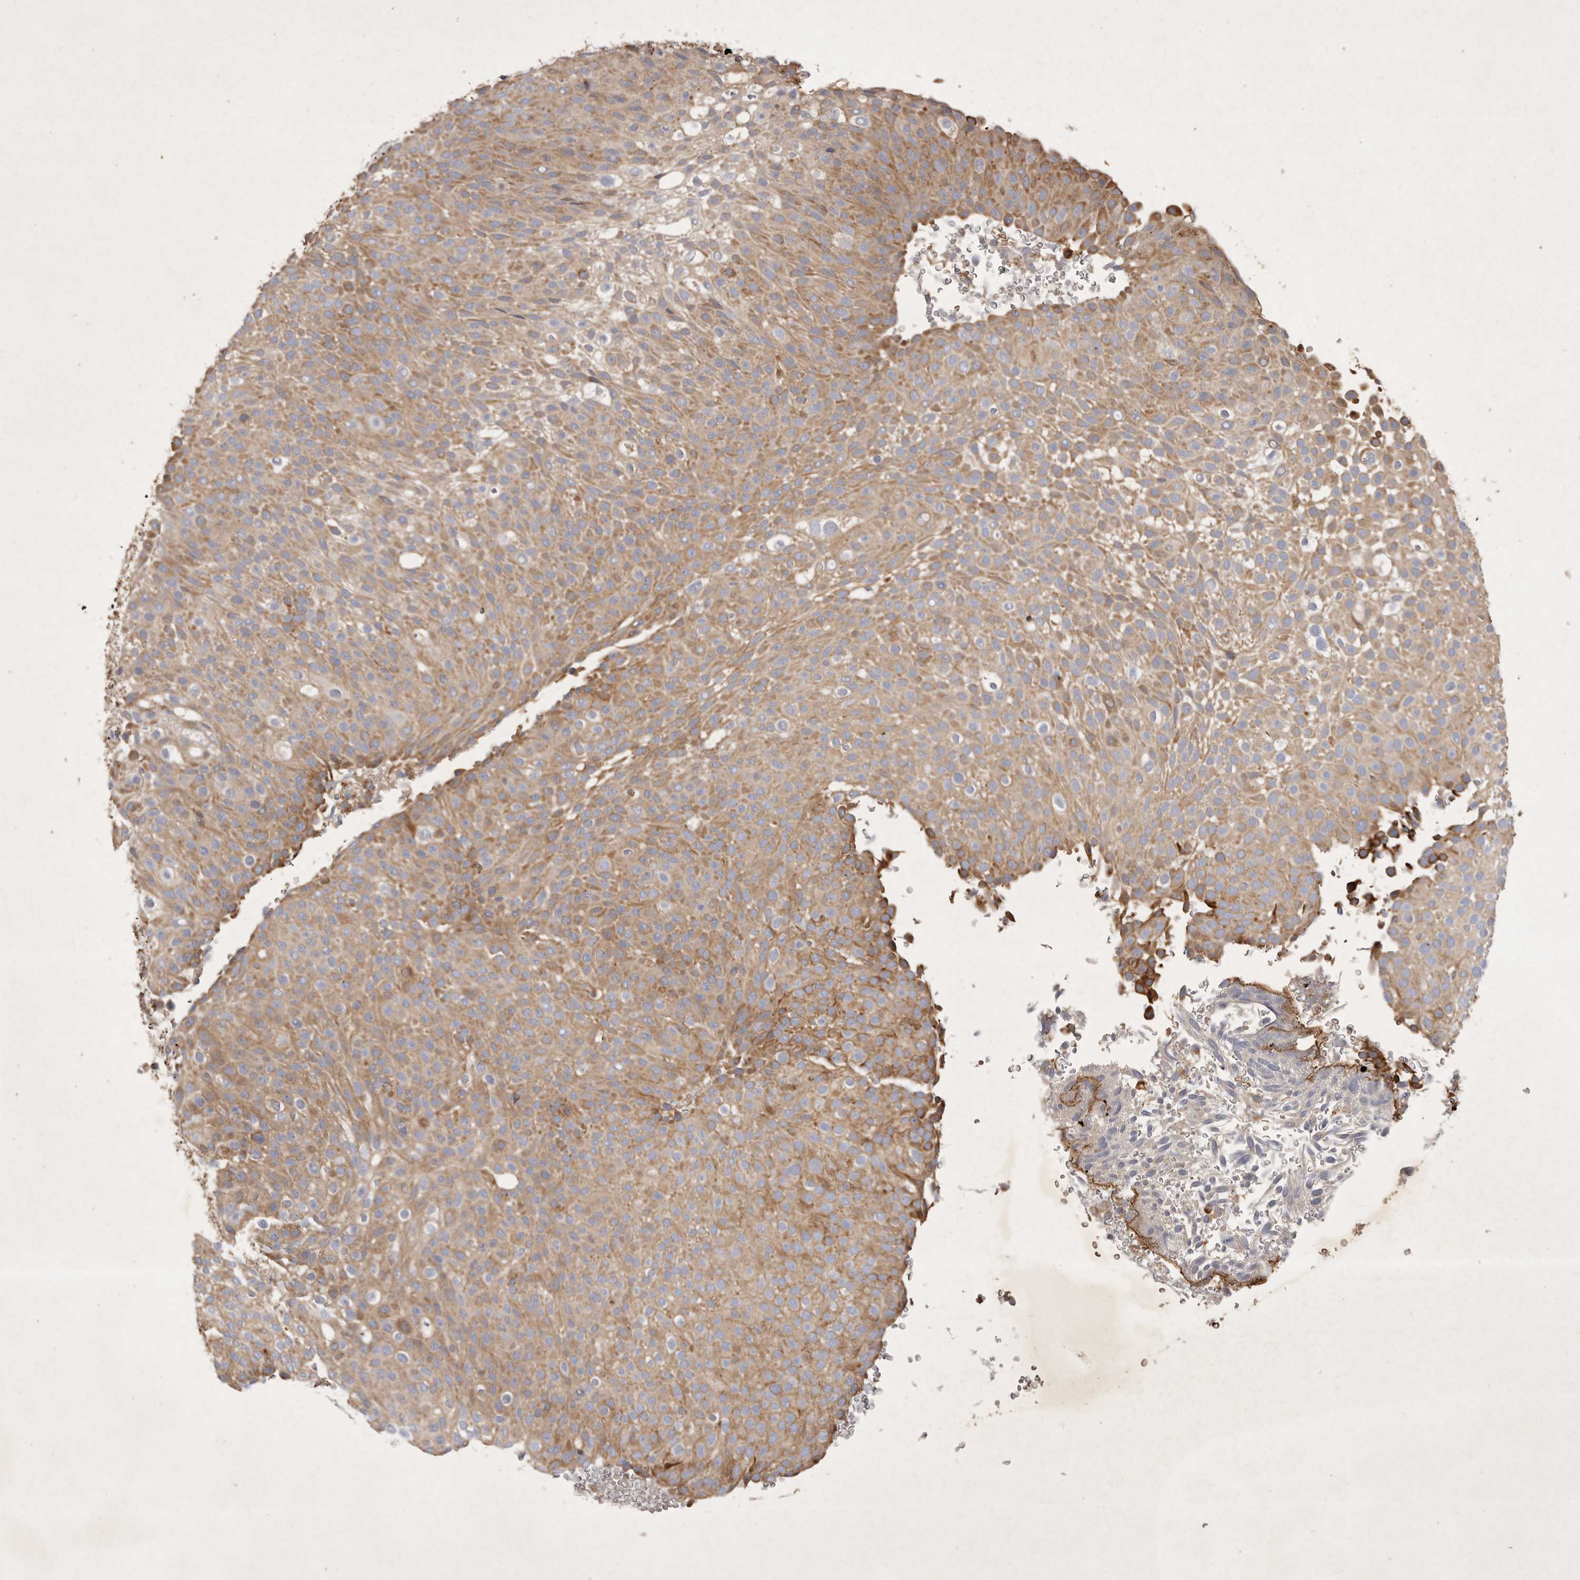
{"staining": {"intensity": "moderate", "quantity": ">75%", "location": "cytoplasmic/membranous"}, "tissue": "urothelial cancer", "cell_type": "Tumor cells", "image_type": "cancer", "snomed": [{"axis": "morphology", "description": "Urothelial carcinoma, Low grade"}, {"axis": "topography", "description": "Urinary bladder"}], "caption": "A brown stain shows moderate cytoplasmic/membranous positivity of a protein in human urothelial cancer tumor cells.", "gene": "MRPL41", "patient": {"sex": "male", "age": 78}}